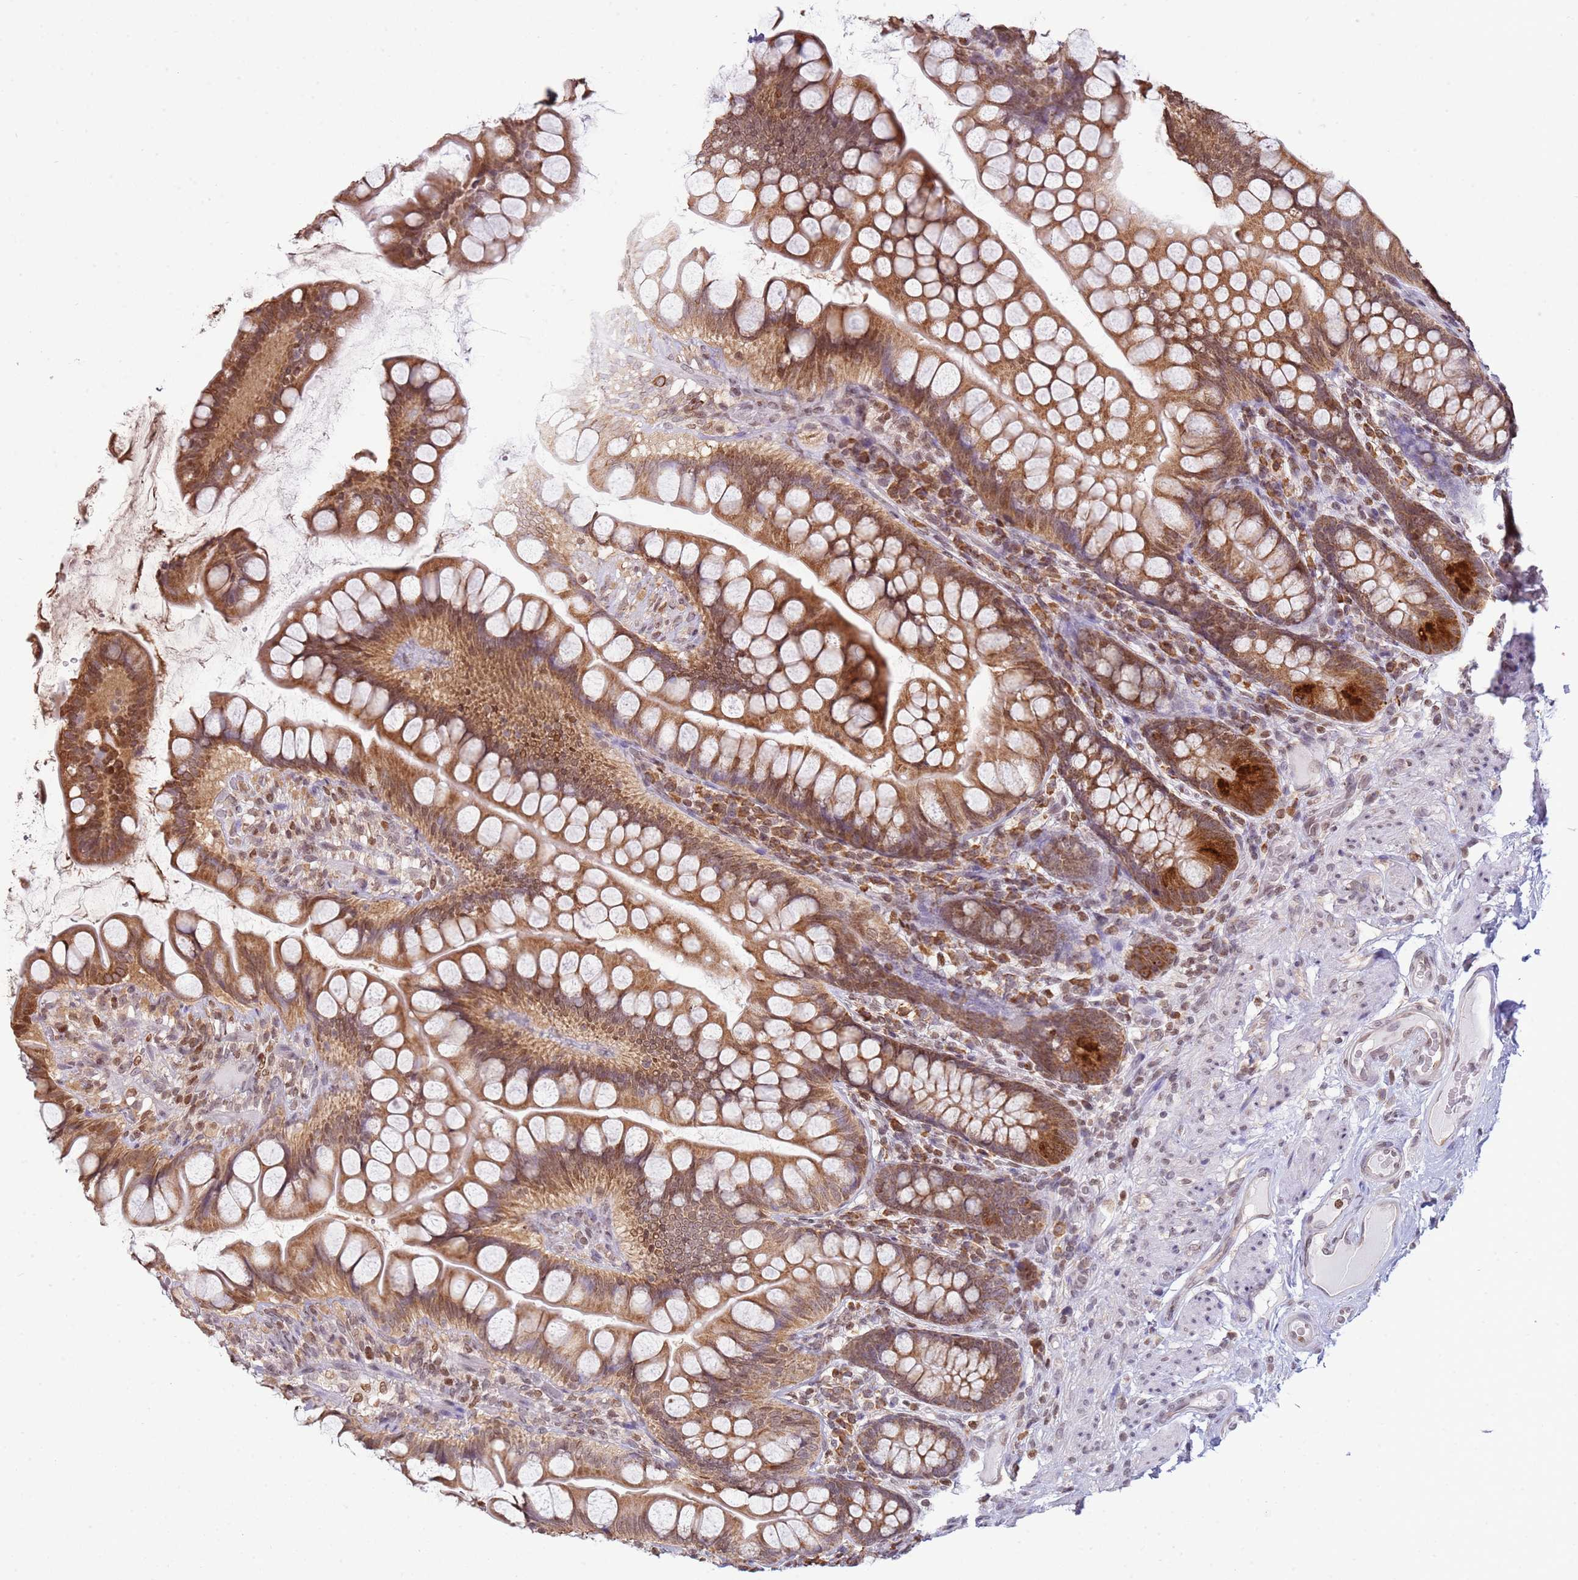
{"staining": {"intensity": "strong", "quantity": ">75%", "location": "cytoplasmic/membranous"}, "tissue": "small intestine", "cell_type": "Glandular cells", "image_type": "normal", "snomed": [{"axis": "morphology", "description": "Normal tissue, NOS"}, {"axis": "topography", "description": "Small intestine"}], "caption": "Immunohistochemical staining of unremarkable human small intestine displays >75% levels of strong cytoplasmic/membranous protein staining in approximately >75% of glandular cells. The protein is stained brown, and the nuclei are stained in blue (DAB IHC with brightfield microscopy, high magnification).", "gene": "SCAF1", "patient": {"sex": "male", "age": 70}}